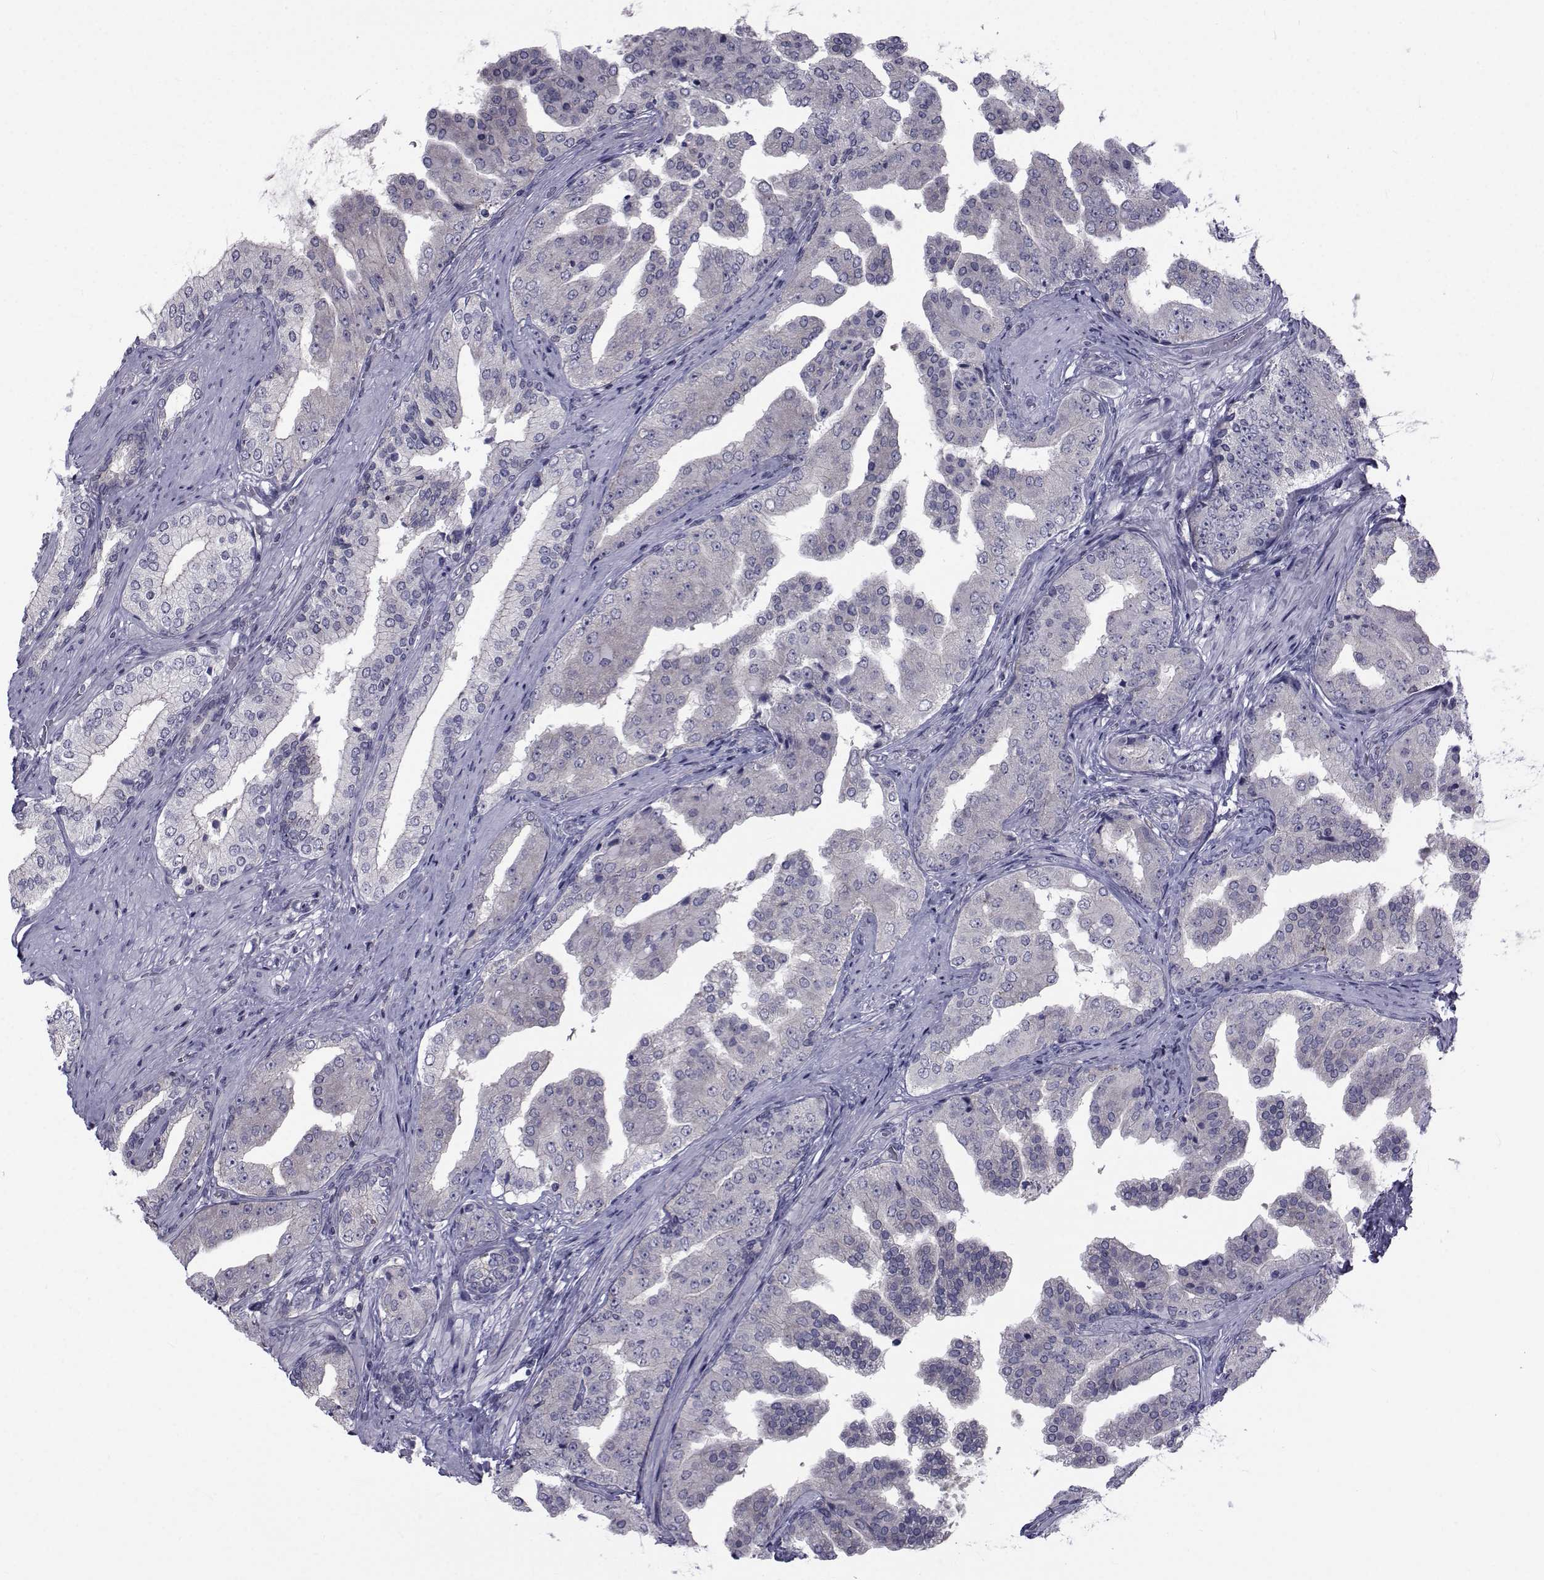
{"staining": {"intensity": "negative", "quantity": "none", "location": "none"}, "tissue": "prostate cancer", "cell_type": "Tumor cells", "image_type": "cancer", "snomed": [{"axis": "morphology", "description": "Adenocarcinoma, Low grade"}, {"axis": "topography", "description": "Prostate and seminal vesicle, NOS"}], "caption": "Immunohistochemistry (IHC) micrograph of neoplastic tissue: prostate cancer (adenocarcinoma (low-grade)) stained with DAB displays no significant protein expression in tumor cells. (Immunohistochemistry (IHC), brightfield microscopy, high magnification).", "gene": "SLC30A10", "patient": {"sex": "male", "age": 61}}